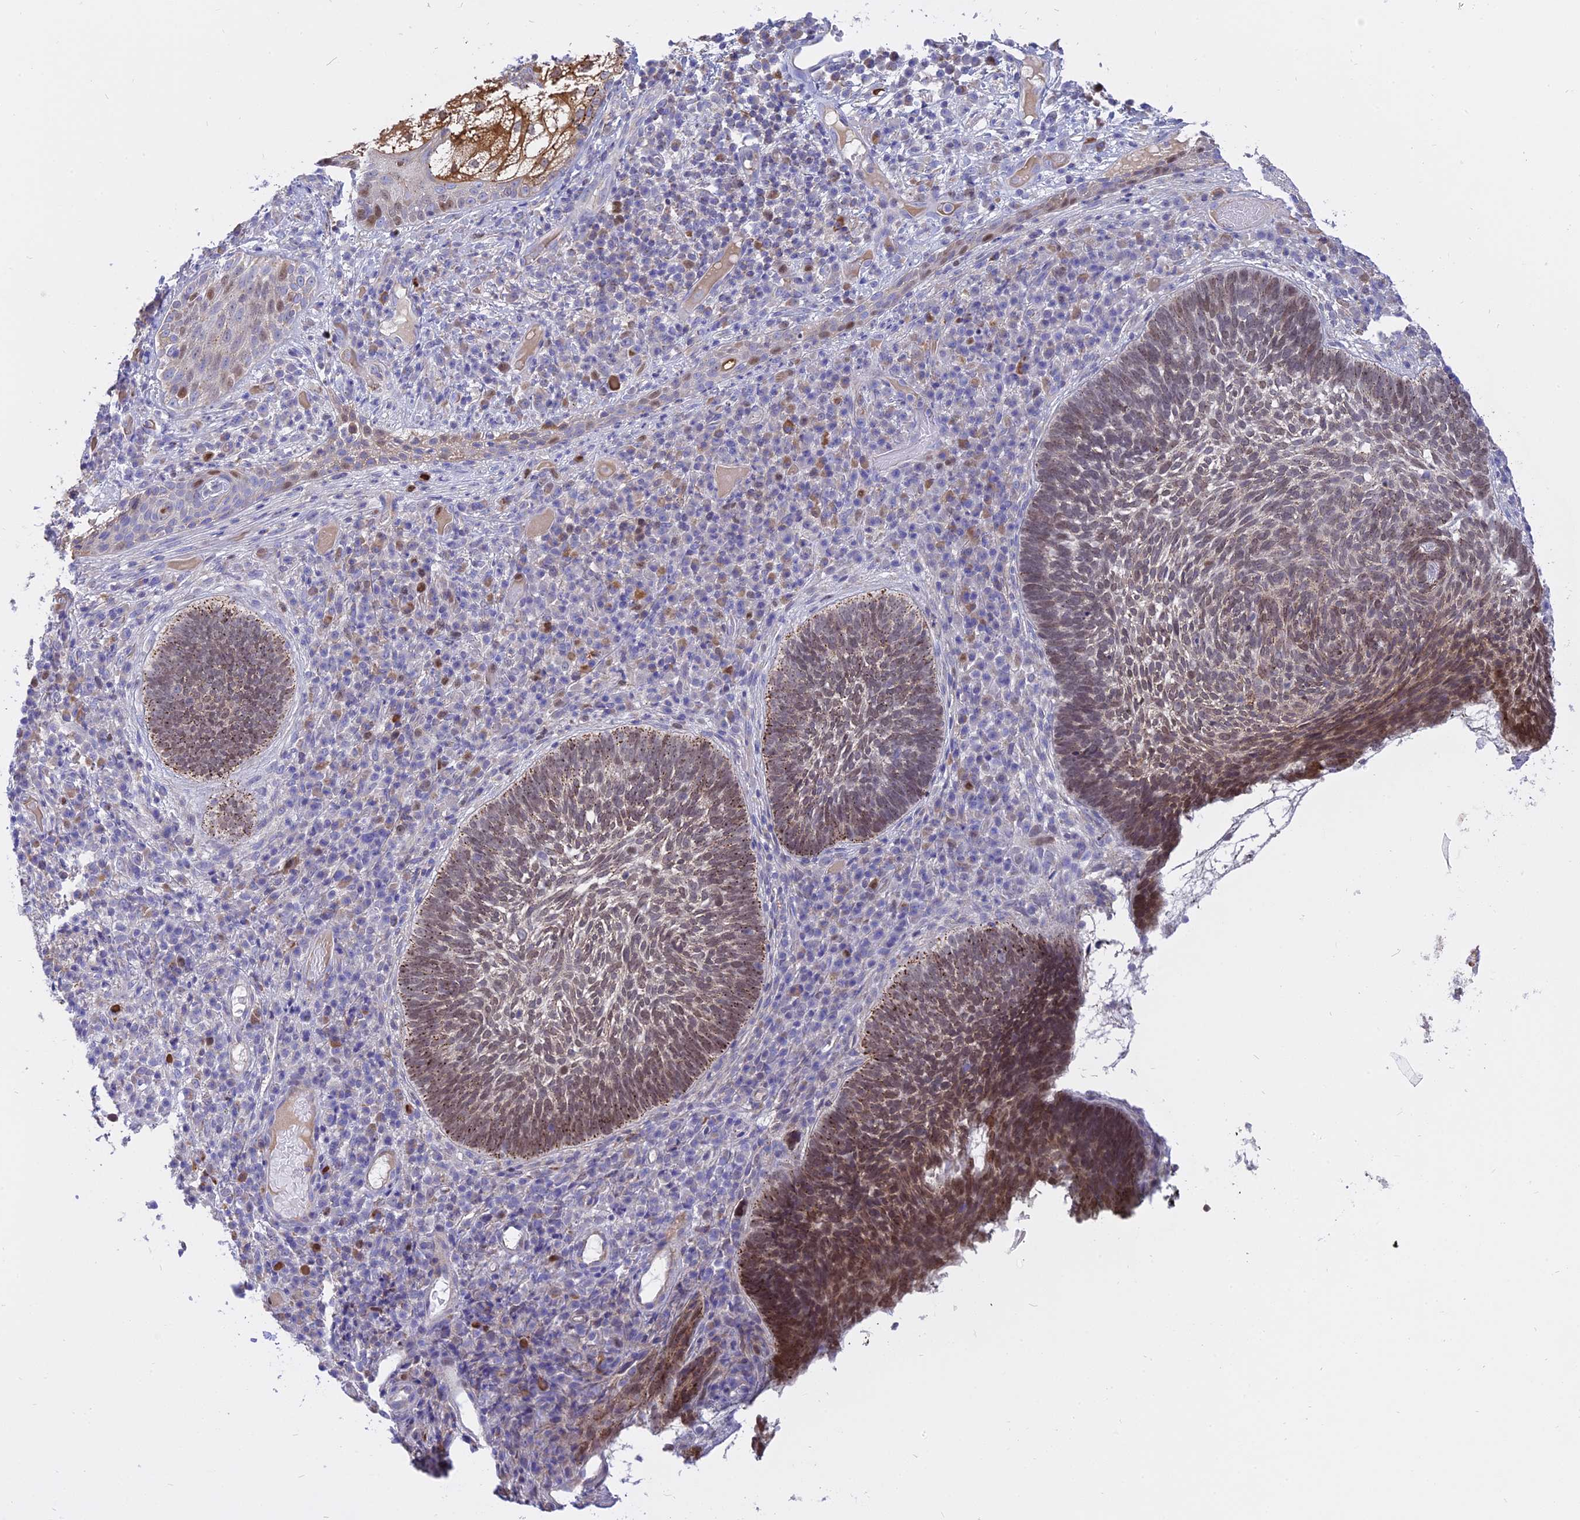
{"staining": {"intensity": "moderate", "quantity": "25%-75%", "location": "cytoplasmic/membranous,nuclear"}, "tissue": "skin cancer", "cell_type": "Tumor cells", "image_type": "cancer", "snomed": [{"axis": "morphology", "description": "Basal cell carcinoma"}, {"axis": "topography", "description": "Skin"}], "caption": "Basal cell carcinoma (skin) tissue shows moderate cytoplasmic/membranous and nuclear positivity in about 25%-75% of tumor cells, visualized by immunohistochemistry.", "gene": "CENPV", "patient": {"sex": "male", "age": 88}}